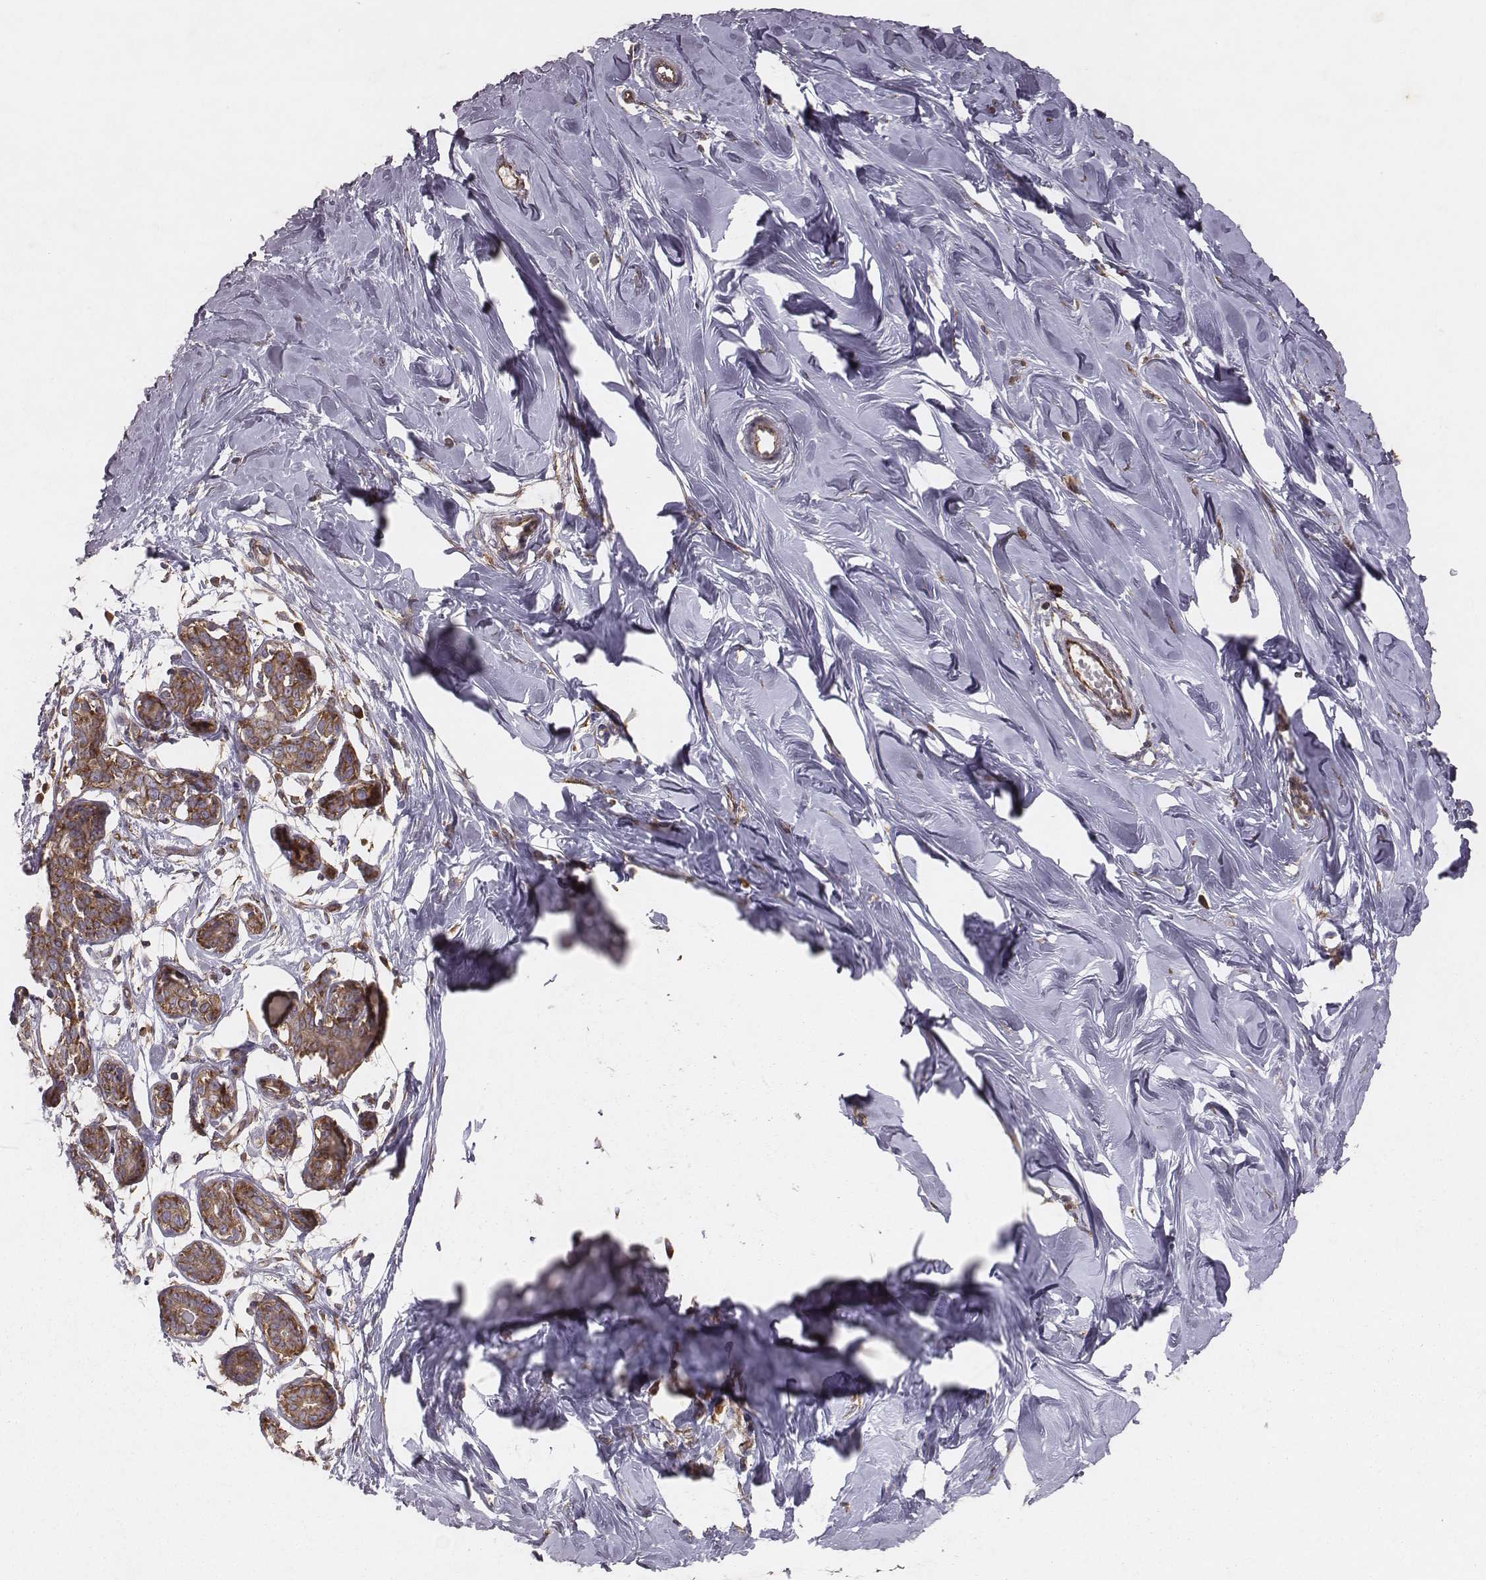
{"staining": {"intensity": "moderate", "quantity": ">75%", "location": "cytoplasmic/membranous"}, "tissue": "breast", "cell_type": "Adipocytes", "image_type": "normal", "snomed": [{"axis": "morphology", "description": "Normal tissue, NOS"}, {"axis": "topography", "description": "Breast"}], "caption": "Protein analysis of benign breast demonstrates moderate cytoplasmic/membranous positivity in about >75% of adipocytes.", "gene": "TXLNA", "patient": {"sex": "female", "age": 27}}